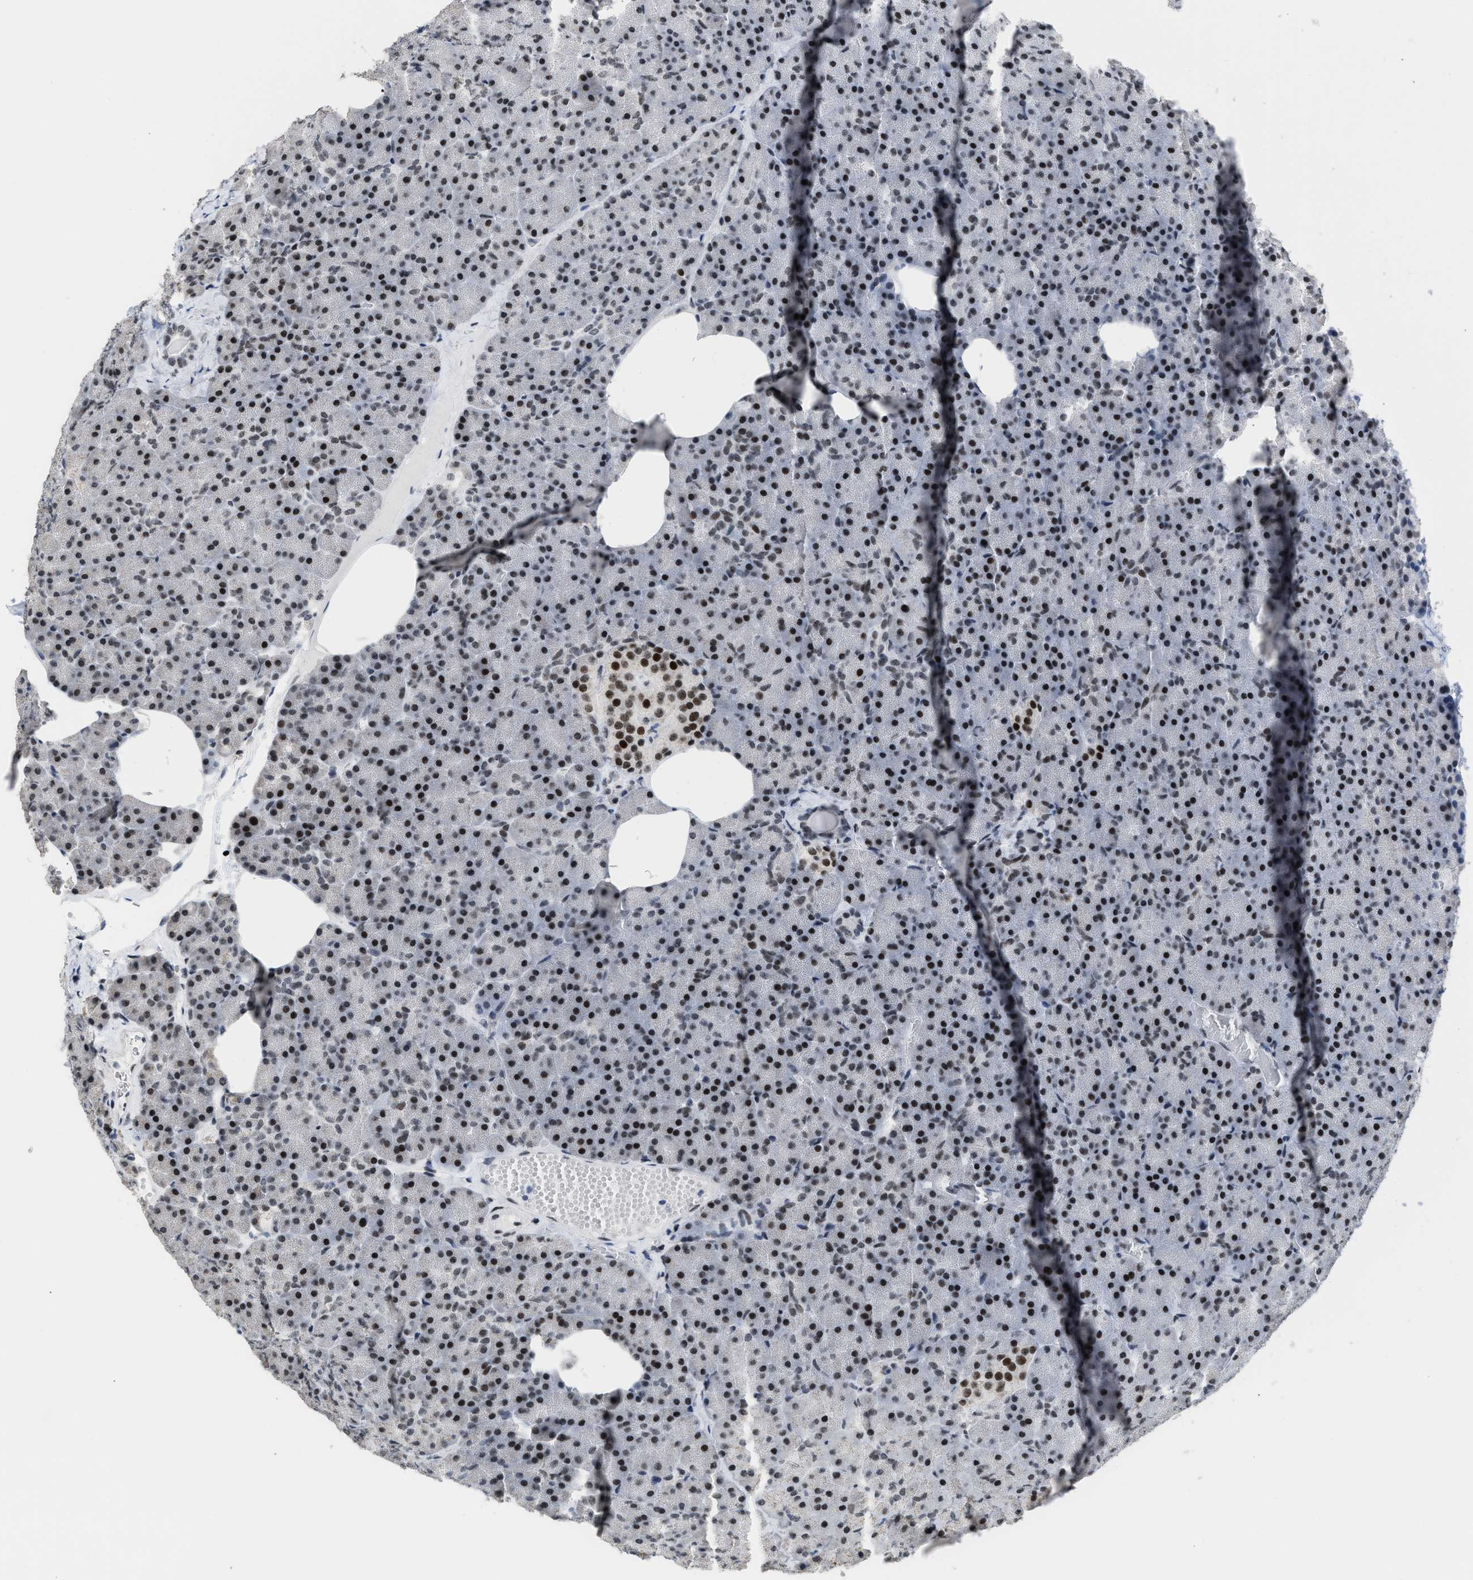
{"staining": {"intensity": "strong", "quantity": ">75%", "location": "nuclear"}, "tissue": "pancreas", "cell_type": "Exocrine glandular cells", "image_type": "normal", "snomed": [{"axis": "morphology", "description": "Normal tissue, NOS"}, {"axis": "morphology", "description": "Carcinoid, malignant, NOS"}, {"axis": "topography", "description": "Pancreas"}], "caption": "Immunohistochemical staining of unremarkable pancreas demonstrates high levels of strong nuclear positivity in approximately >75% of exocrine glandular cells.", "gene": "TERF2IP", "patient": {"sex": "female", "age": 35}}